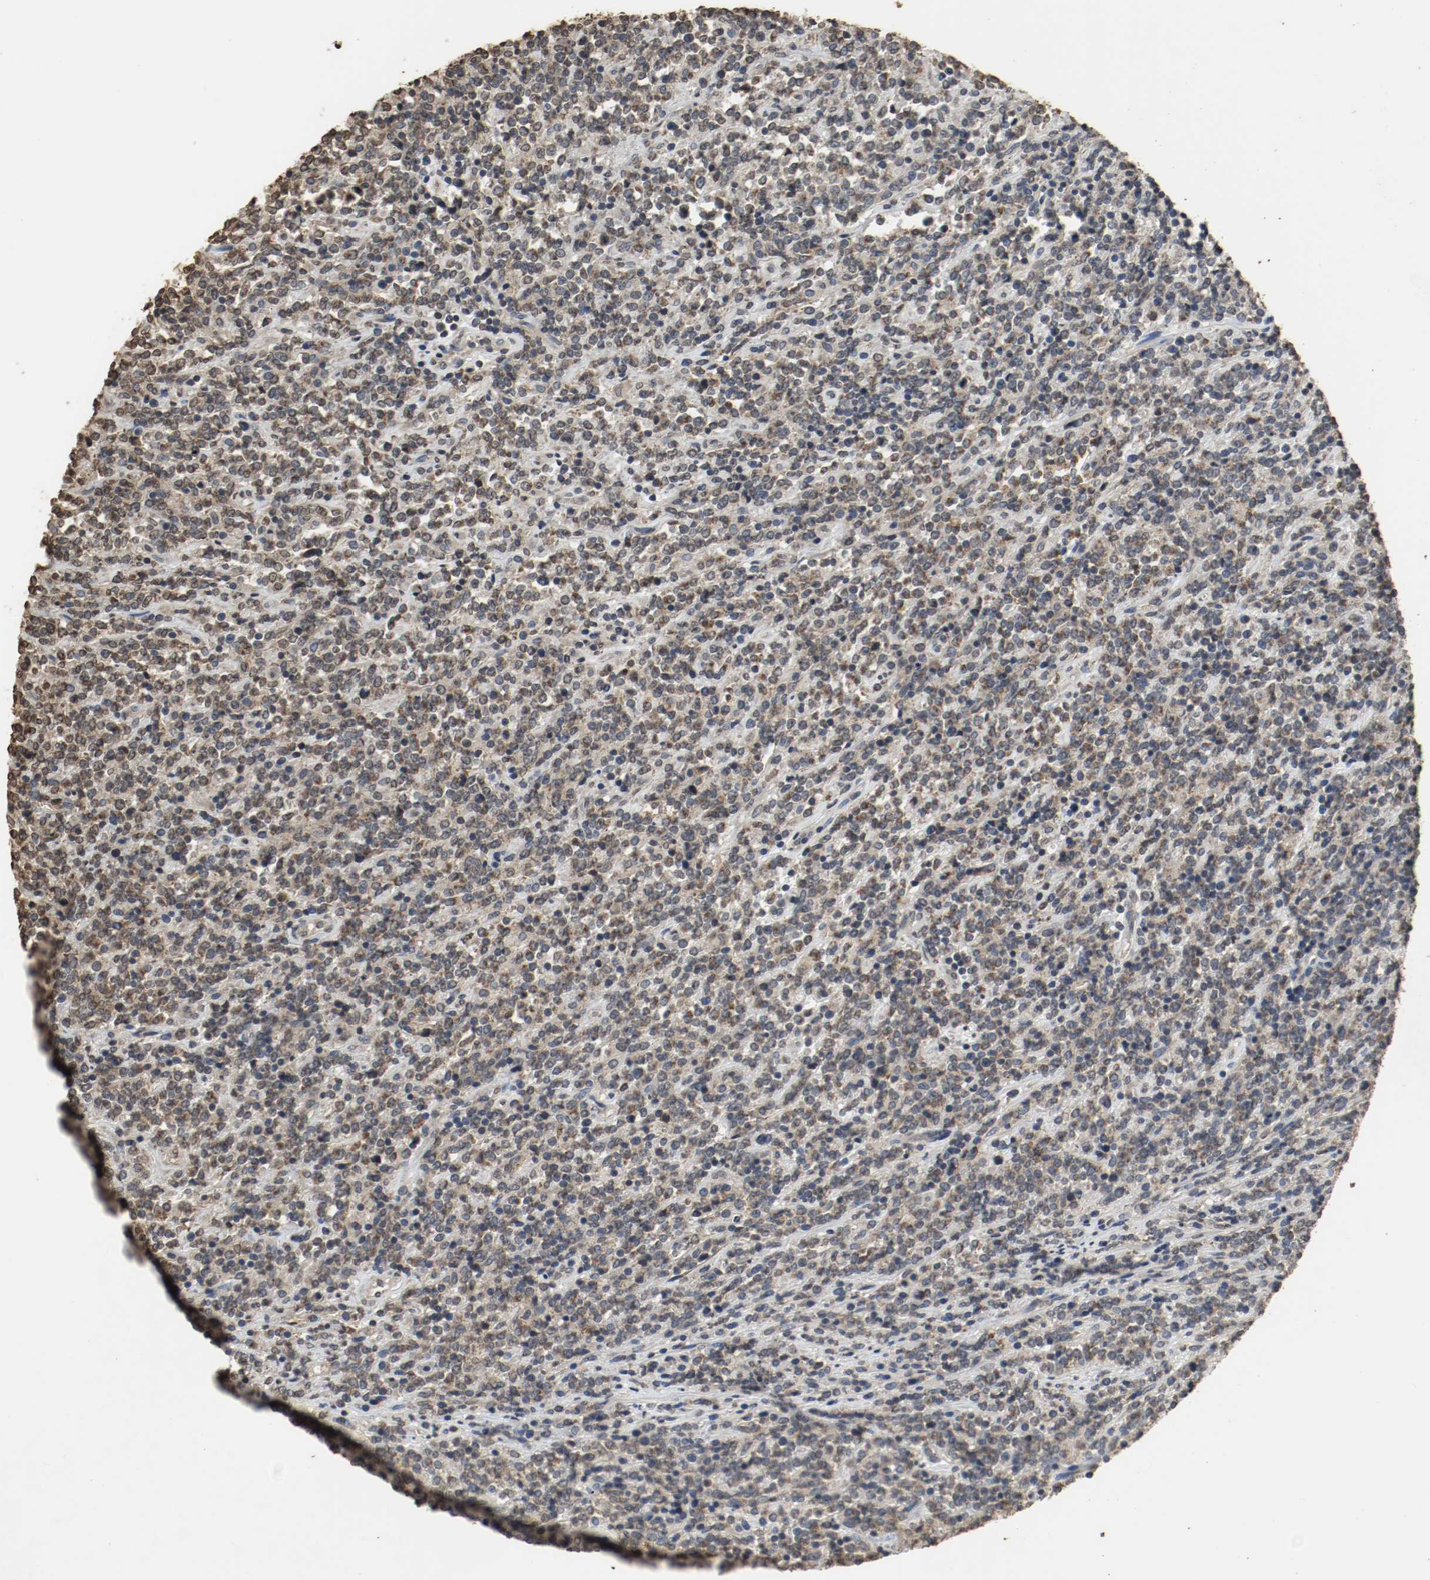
{"staining": {"intensity": "weak", "quantity": ">75%", "location": "cytoplasmic/membranous"}, "tissue": "lymphoma", "cell_type": "Tumor cells", "image_type": "cancer", "snomed": [{"axis": "morphology", "description": "Malignant lymphoma, non-Hodgkin's type, High grade"}, {"axis": "topography", "description": "Soft tissue"}], "caption": "This micrograph exhibits lymphoma stained with immunohistochemistry (IHC) to label a protein in brown. The cytoplasmic/membranous of tumor cells show weak positivity for the protein. Nuclei are counter-stained blue.", "gene": "RTN4", "patient": {"sex": "male", "age": 18}}